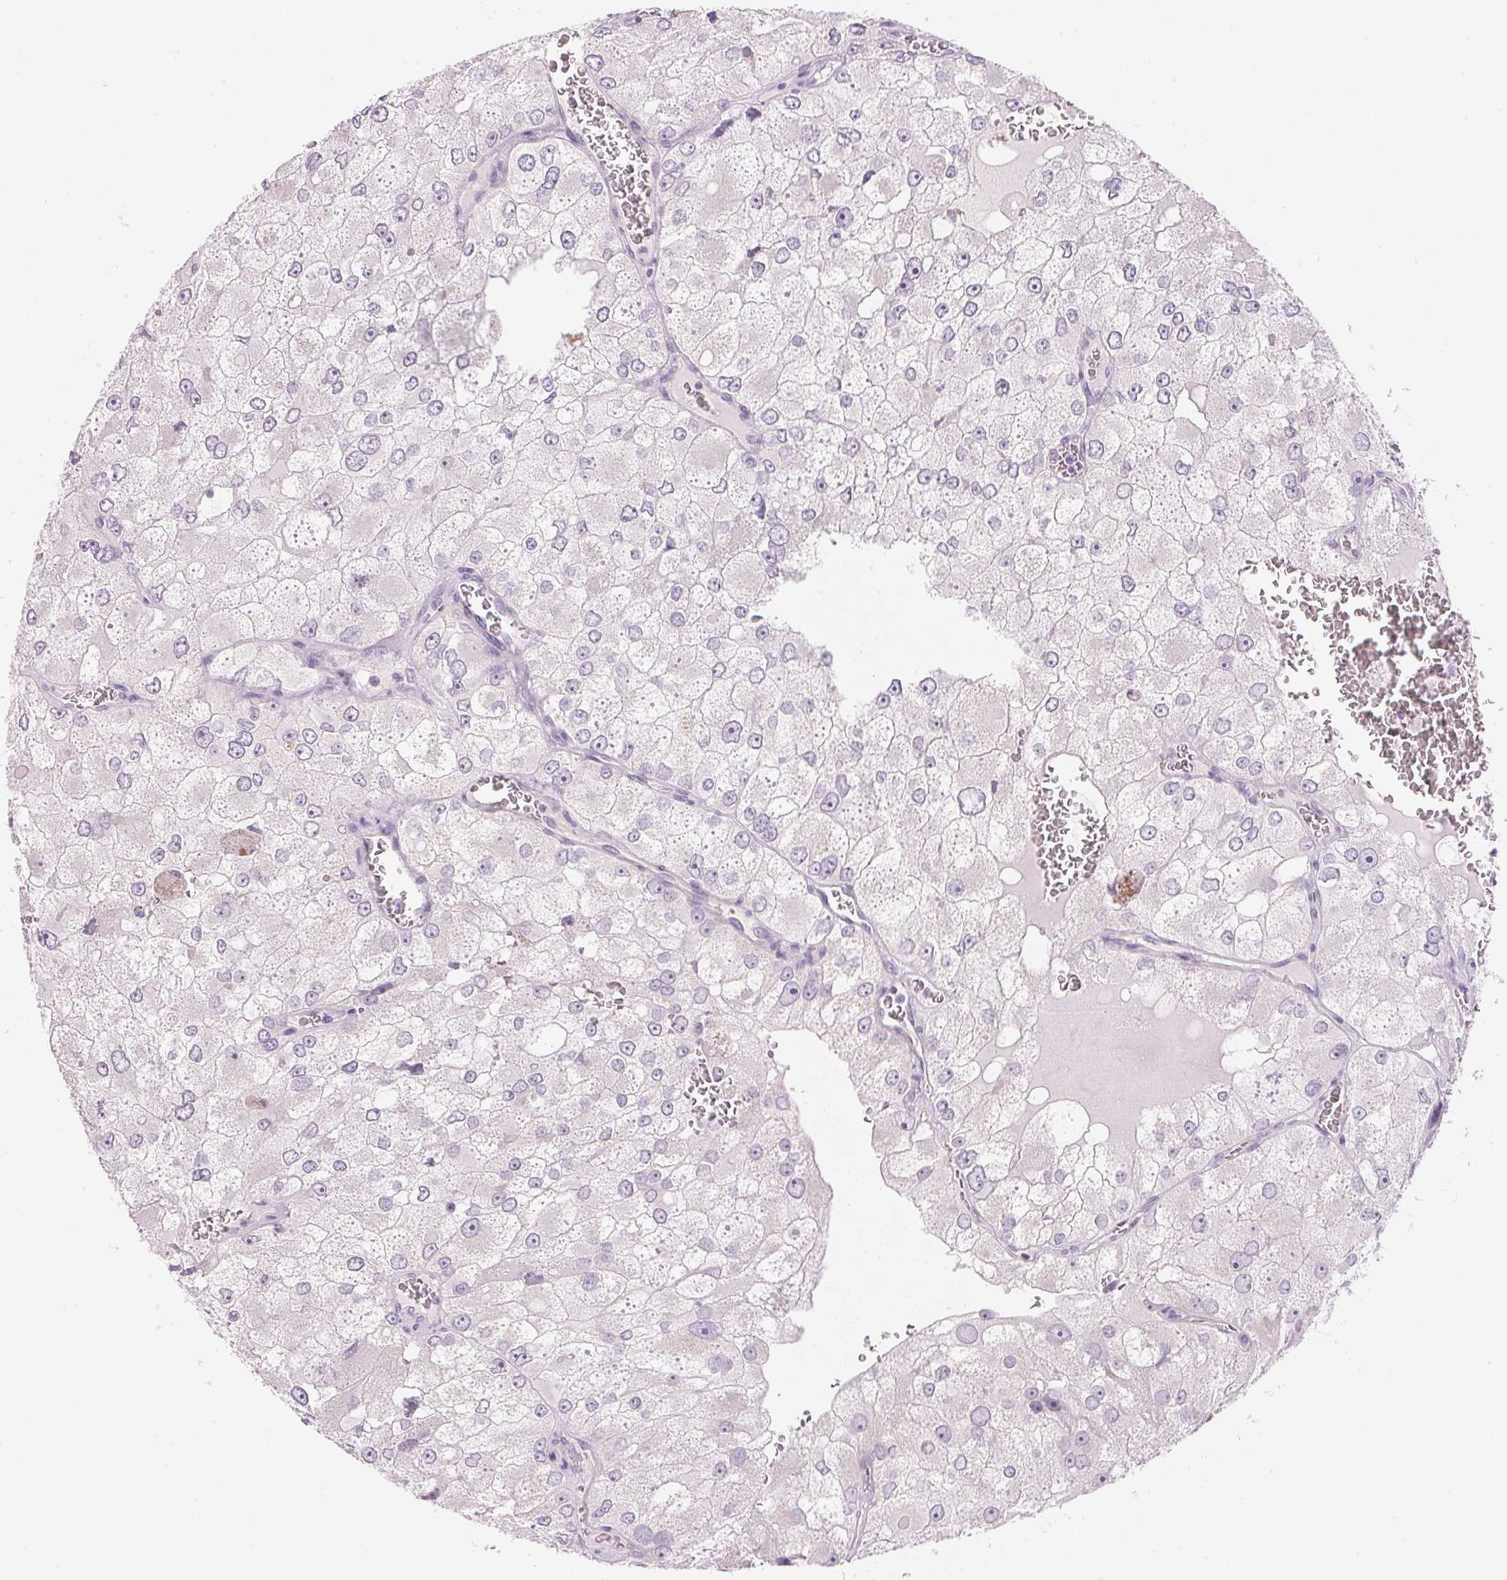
{"staining": {"intensity": "negative", "quantity": "none", "location": "none"}, "tissue": "renal cancer", "cell_type": "Tumor cells", "image_type": "cancer", "snomed": [{"axis": "morphology", "description": "Adenocarcinoma, NOS"}, {"axis": "topography", "description": "Kidney"}], "caption": "Protein analysis of adenocarcinoma (renal) displays no significant positivity in tumor cells. The staining was performed using DAB (3,3'-diaminobenzidine) to visualize the protein expression in brown, while the nuclei were stained in blue with hematoxylin (Magnification: 20x).", "gene": "CYP11B1", "patient": {"sex": "female", "age": 70}}